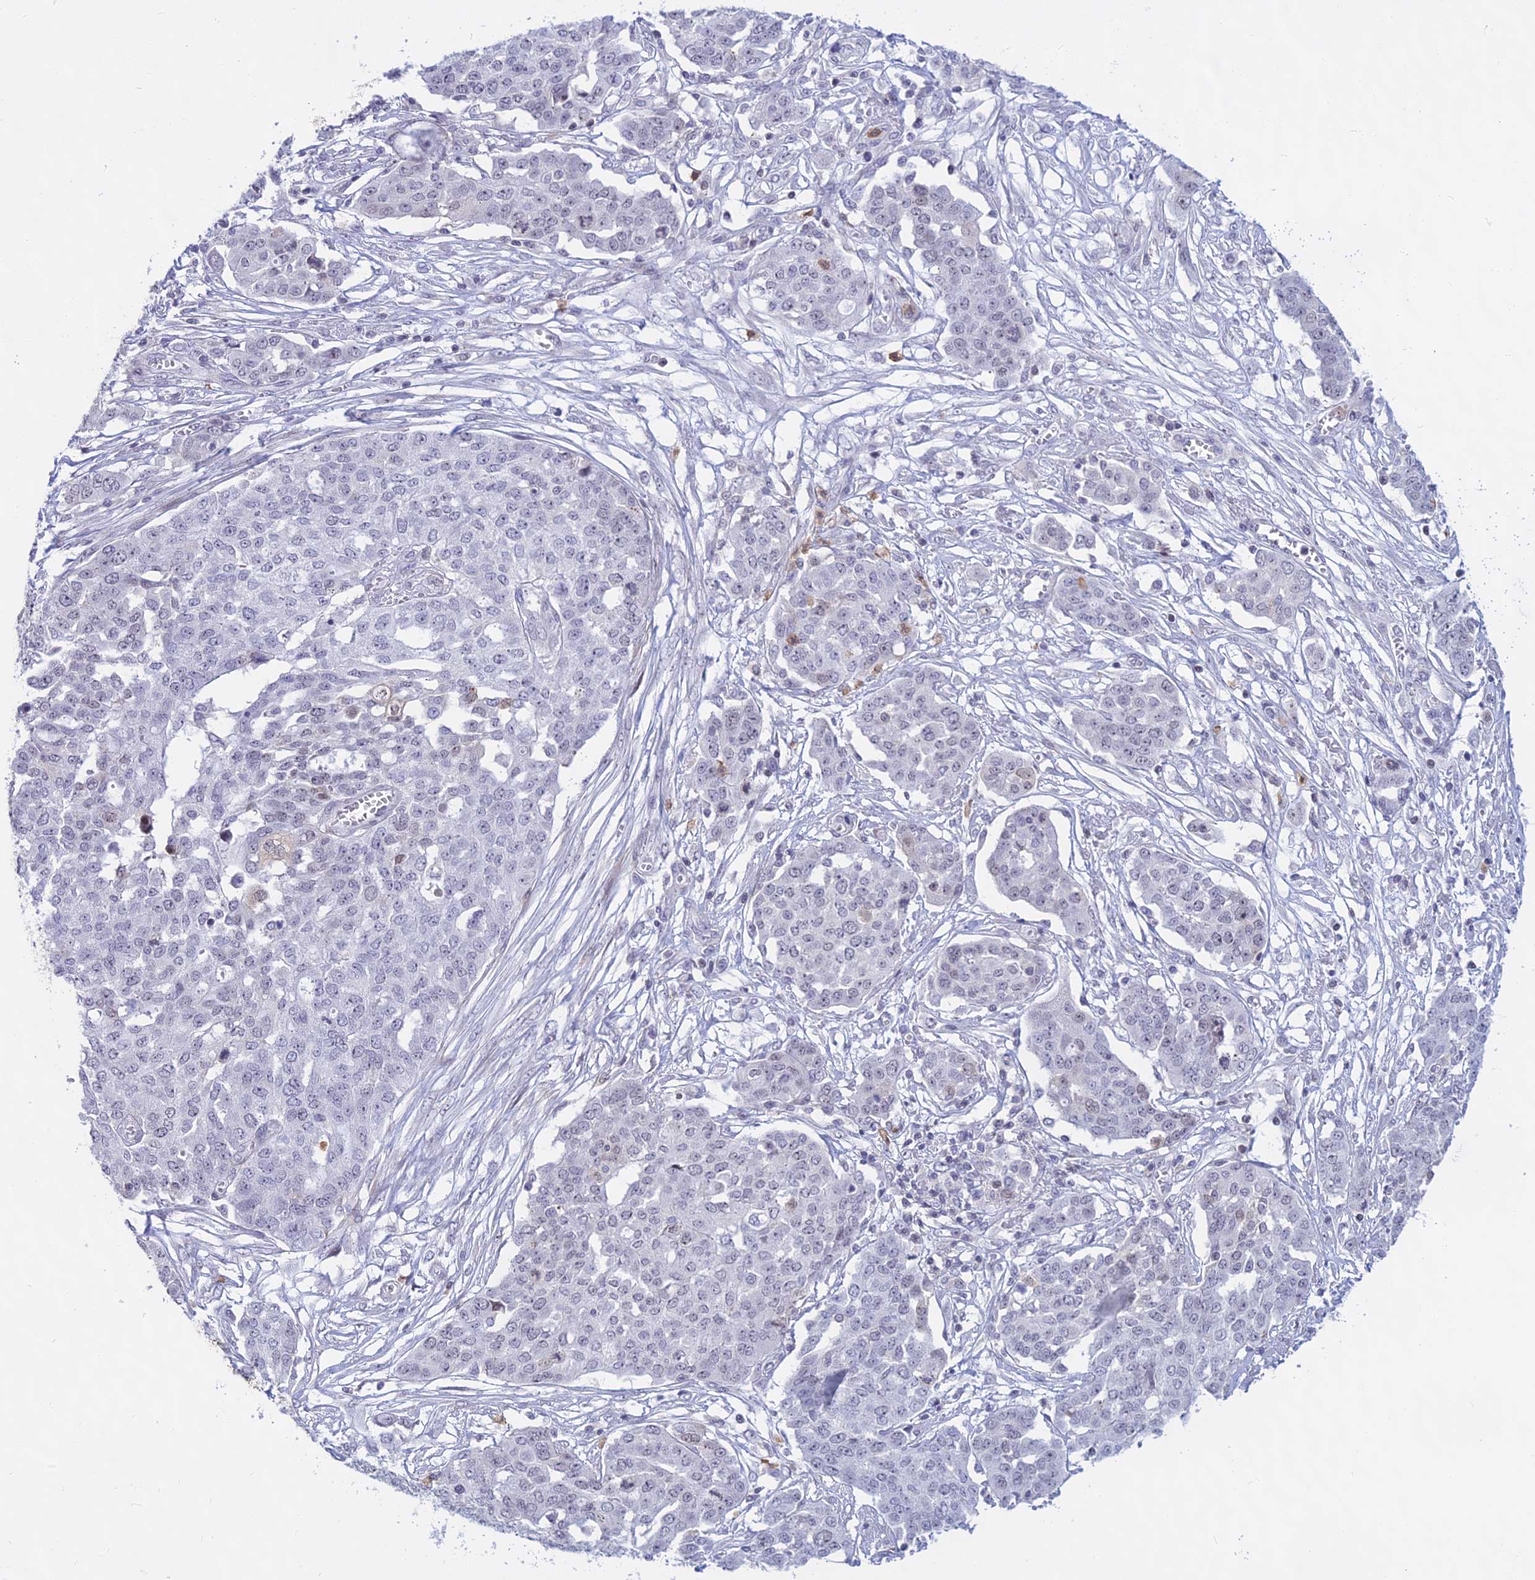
{"staining": {"intensity": "negative", "quantity": "none", "location": "none"}, "tissue": "ovarian cancer", "cell_type": "Tumor cells", "image_type": "cancer", "snomed": [{"axis": "morphology", "description": "Cystadenocarcinoma, serous, NOS"}, {"axis": "topography", "description": "Soft tissue"}, {"axis": "topography", "description": "Ovary"}], "caption": "DAB (3,3'-diaminobenzidine) immunohistochemical staining of serous cystadenocarcinoma (ovarian) exhibits no significant staining in tumor cells.", "gene": "KRR1", "patient": {"sex": "female", "age": 57}}